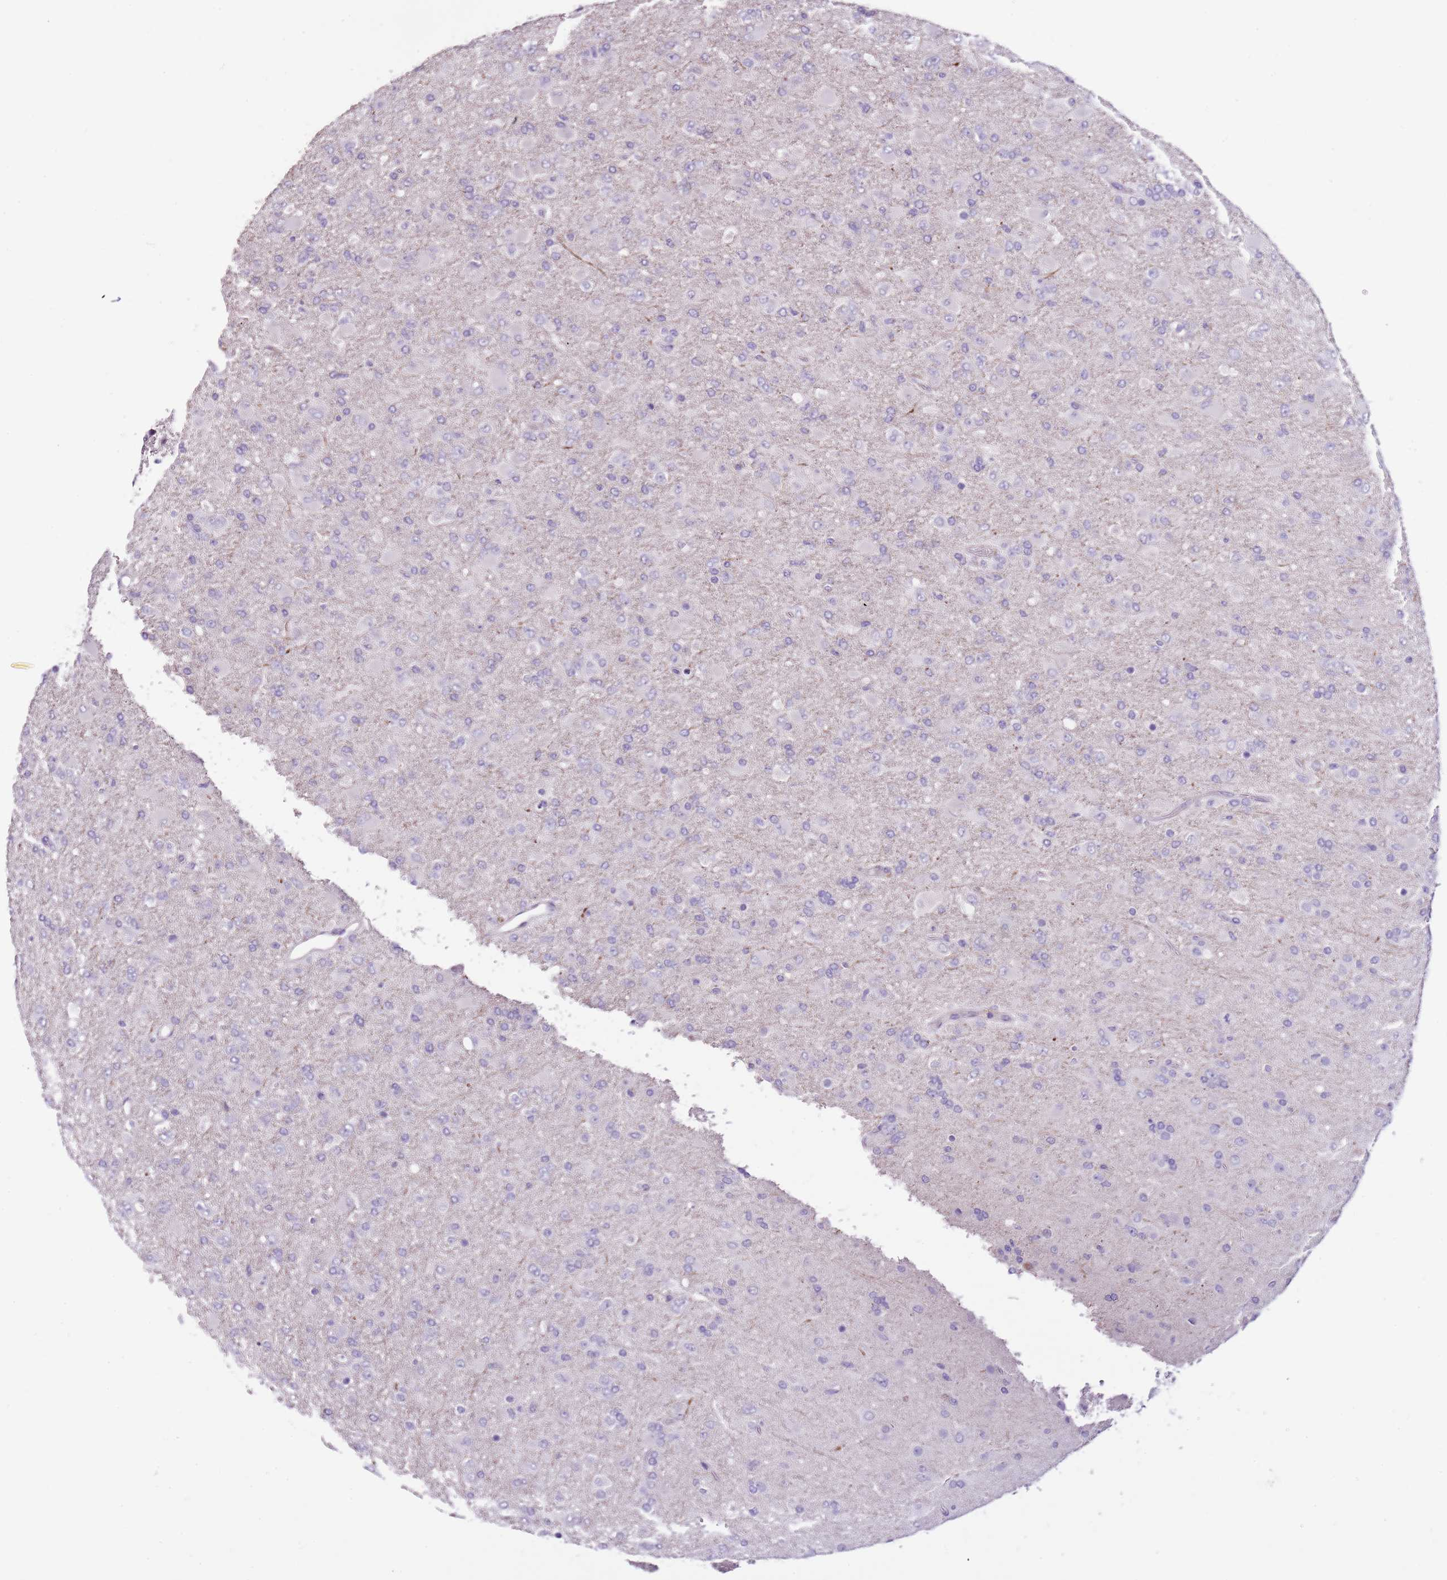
{"staining": {"intensity": "negative", "quantity": "none", "location": "none"}, "tissue": "glioma", "cell_type": "Tumor cells", "image_type": "cancer", "snomed": [{"axis": "morphology", "description": "Glioma, malignant, Low grade"}, {"axis": "topography", "description": "Brain"}], "caption": "DAB (3,3'-diaminobenzidine) immunohistochemical staining of malignant glioma (low-grade) exhibits no significant positivity in tumor cells.", "gene": "NKX2-3", "patient": {"sex": "male", "age": 65}}